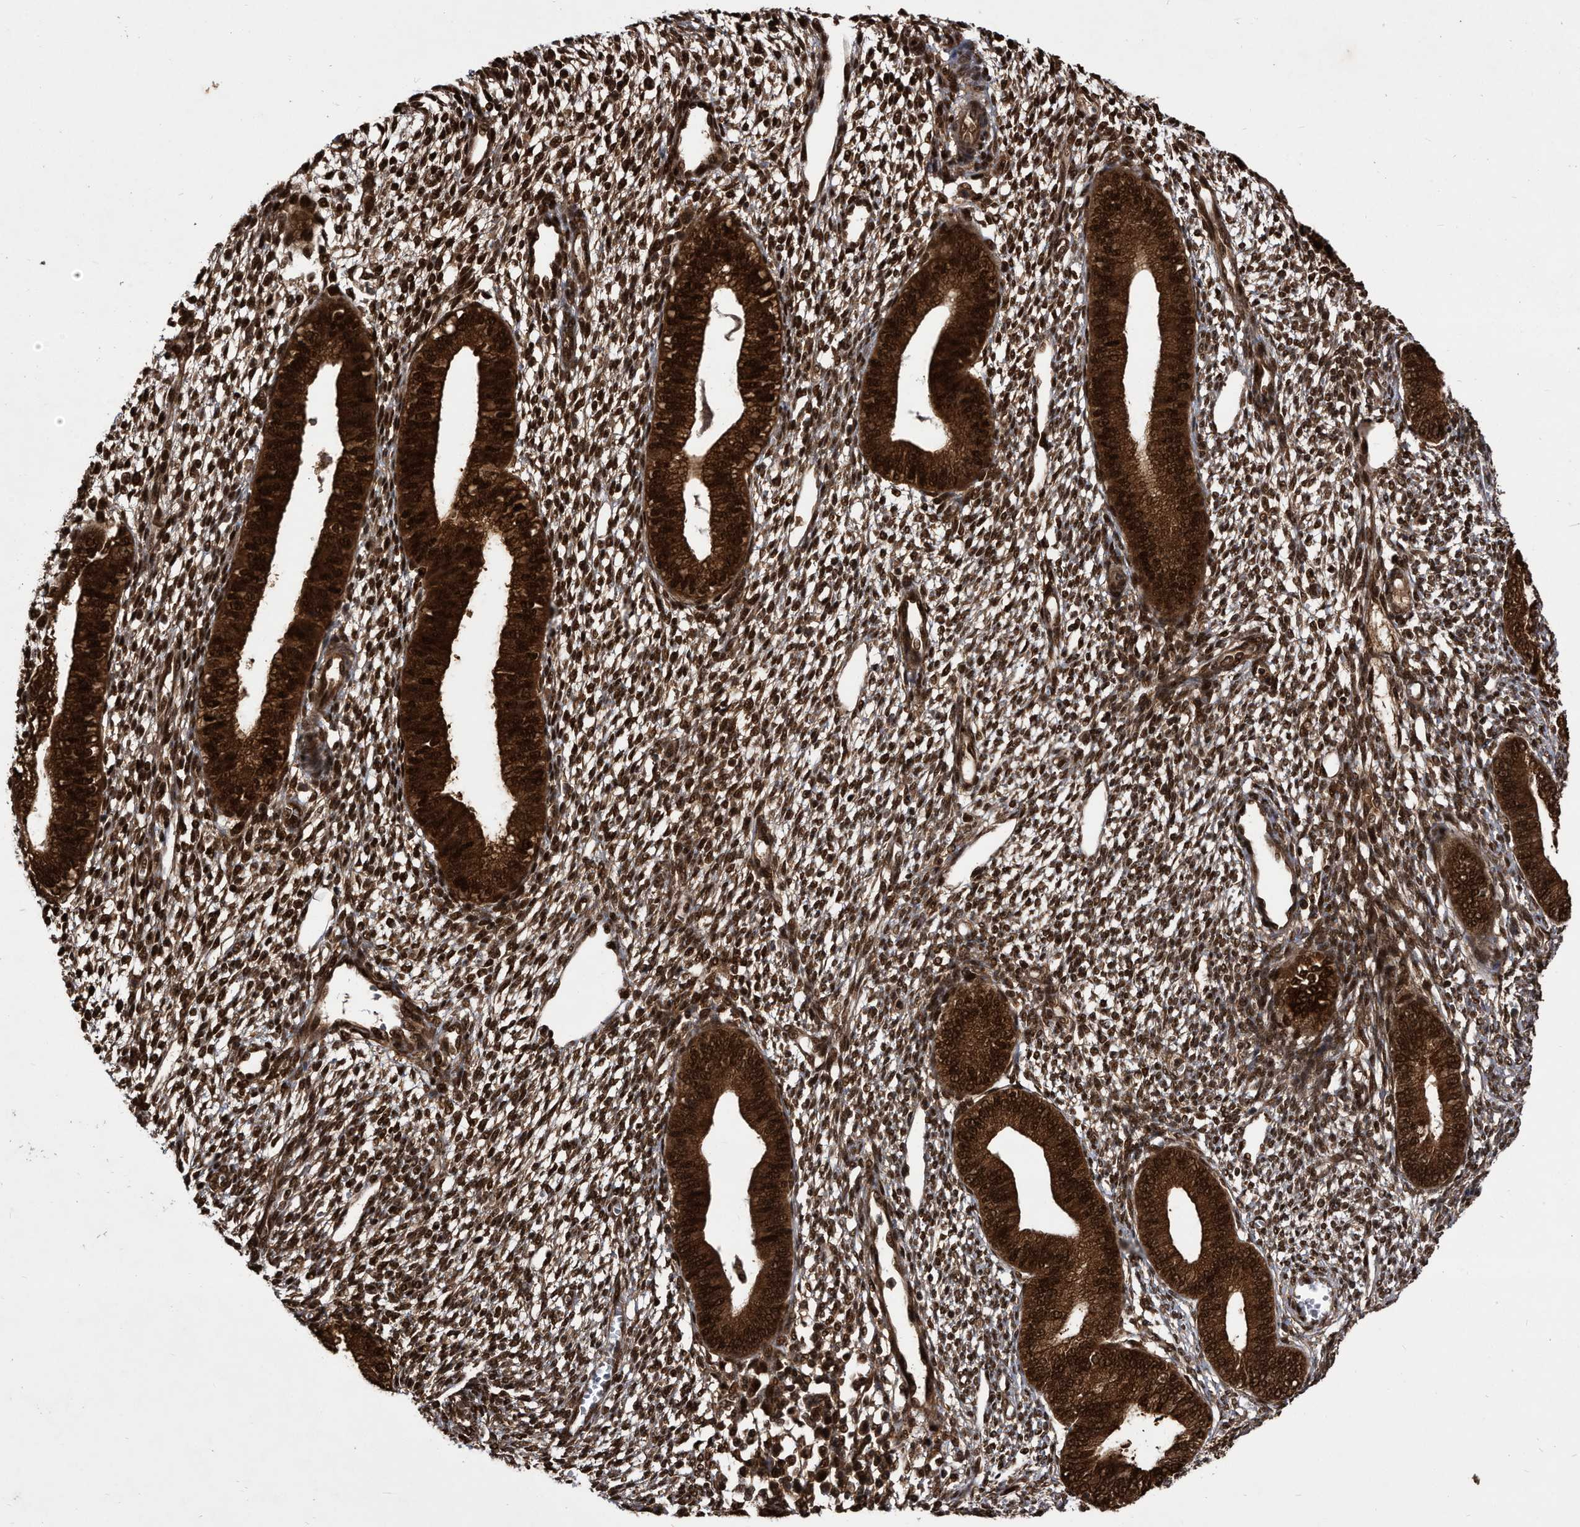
{"staining": {"intensity": "strong", "quantity": ">75%", "location": "nuclear"}, "tissue": "endometrium", "cell_type": "Cells in endometrial stroma", "image_type": "normal", "snomed": [{"axis": "morphology", "description": "Normal tissue, NOS"}, {"axis": "topography", "description": "Endometrium"}], "caption": "Immunohistochemistry (IHC) image of unremarkable endometrium: human endometrium stained using IHC shows high levels of strong protein expression localized specifically in the nuclear of cells in endometrial stroma, appearing as a nuclear brown color.", "gene": "RAD23B", "patient": {"sex": "female", "age": 46}}